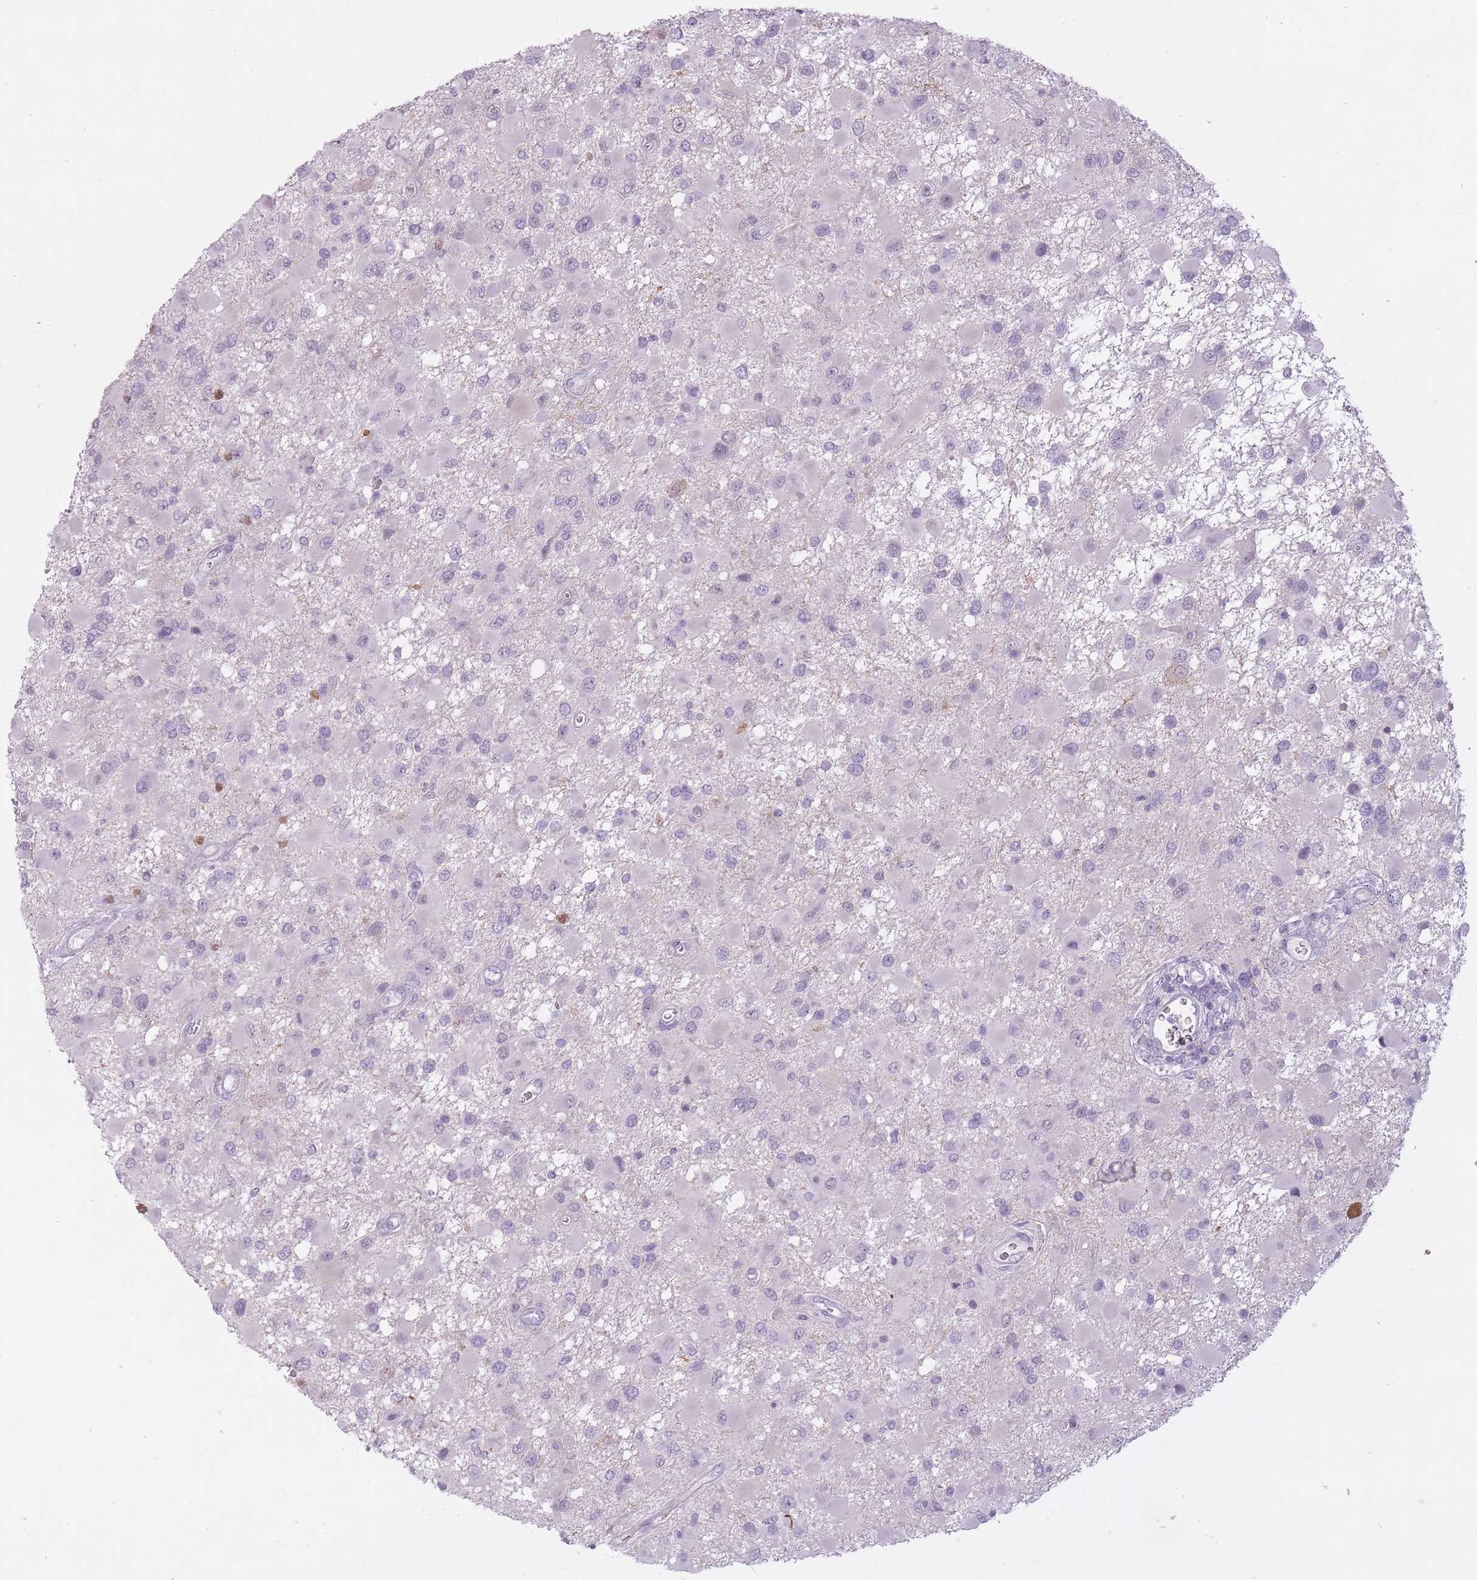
{"staining": {"intensity": "negative", "quantity": "none", "location": "none"}, "tissue": "glioma", "cell_type": "Tumor cells", "image_type": "cancer", "snomed": [{"axis": "morphology", "description": "Glioma, malignant, High grade"}, {"axis": "topography", "description": "Brain"}], "caption": "An image of glioma stained for a protein shows no brown staining in tumor cells.", "gene": "RFX4", "patient": {"sex": "male", "age": 53}}